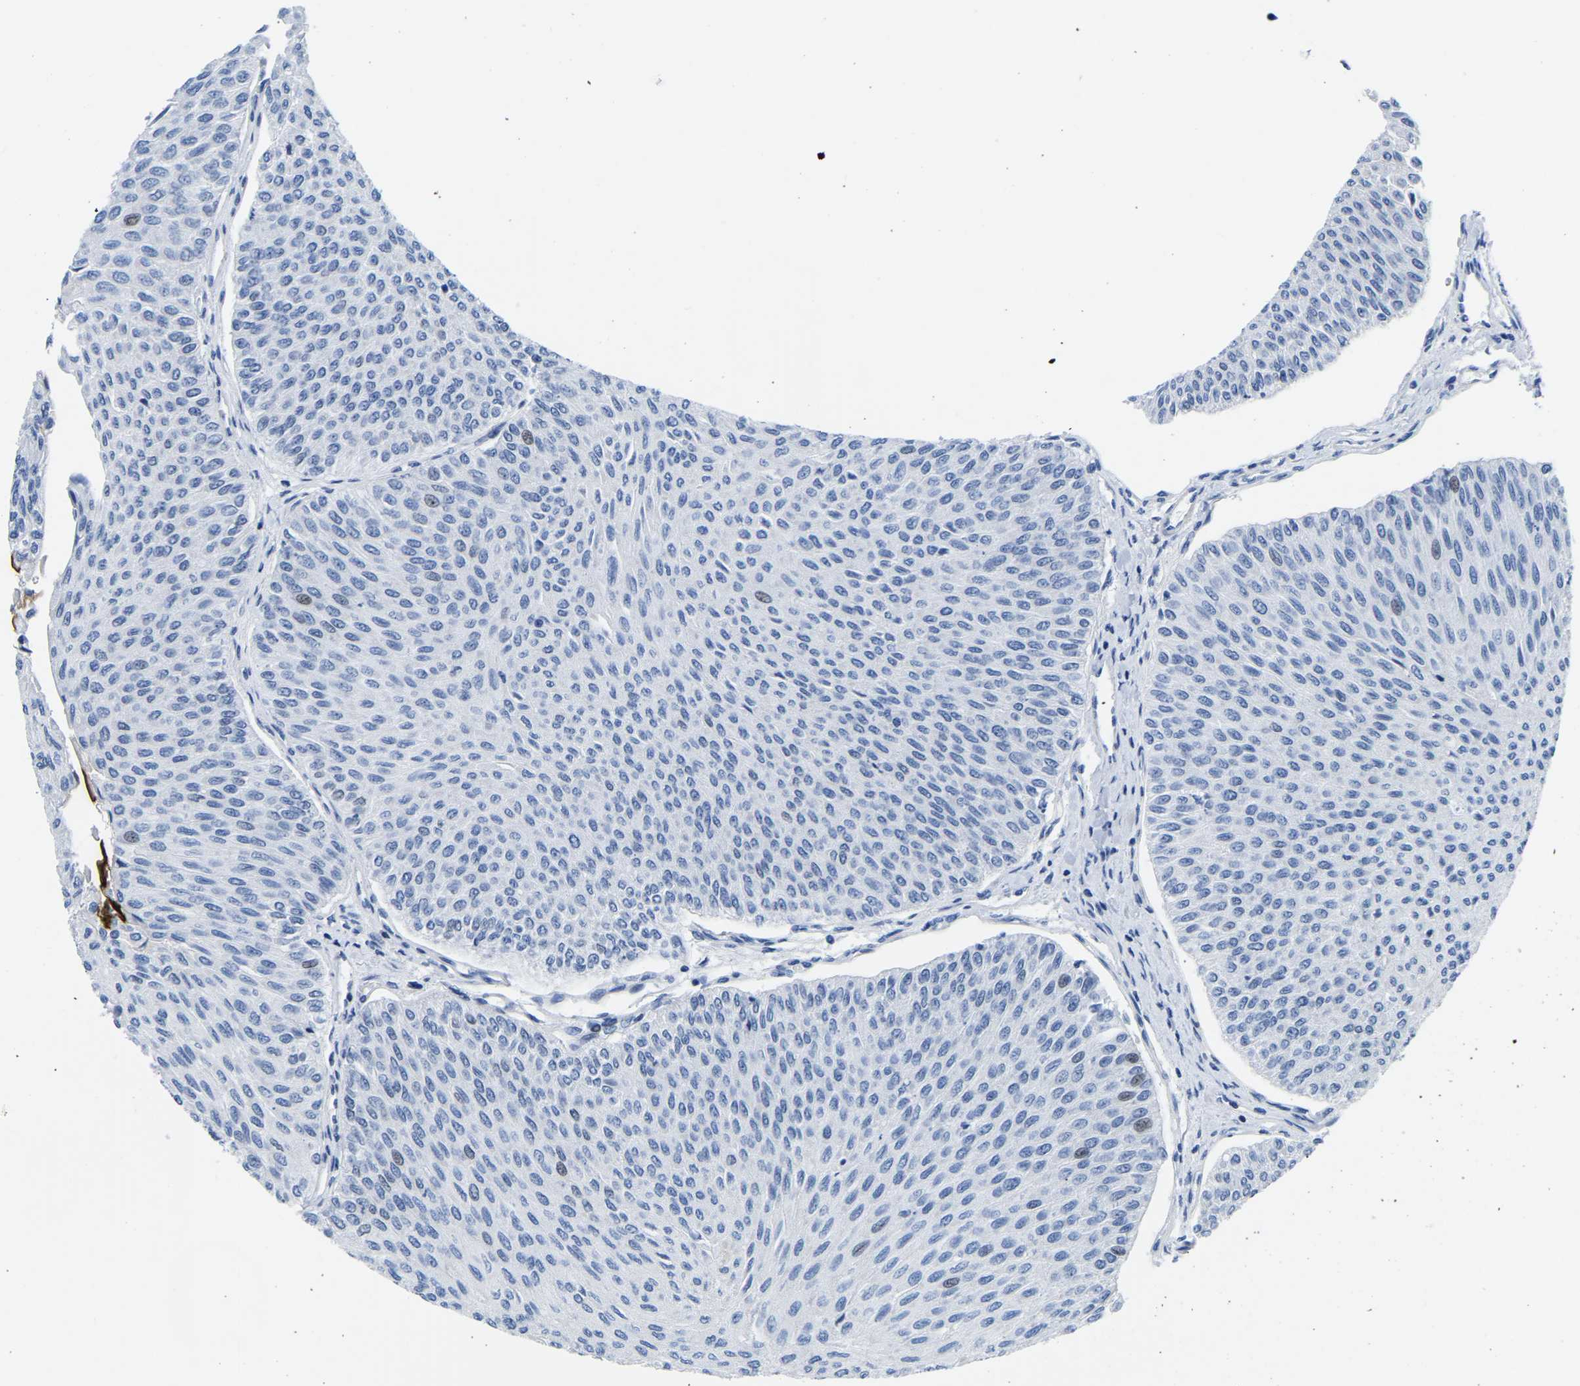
{"staining": {"intensity": "moderate", "quantity": "<25%", "location": "nuclear"}, "tissue": "urothelial cancer", "cell_type": "Tumor cells", "image_type": "cancer", "snomed": [{"axis": "morphology", "description": "Urothelial carcinoma, Low grade"}, {"axis": "topography", "description": "Urinary bladder"}], "caption": "Urothelial cancer tissue demonstrates moderate nuclear expression in approximately <25% of tumor cells, visualized by immunohistochemistry.", "gene": "UPK3A", "patient": {"sex": "male", "age": 78}}